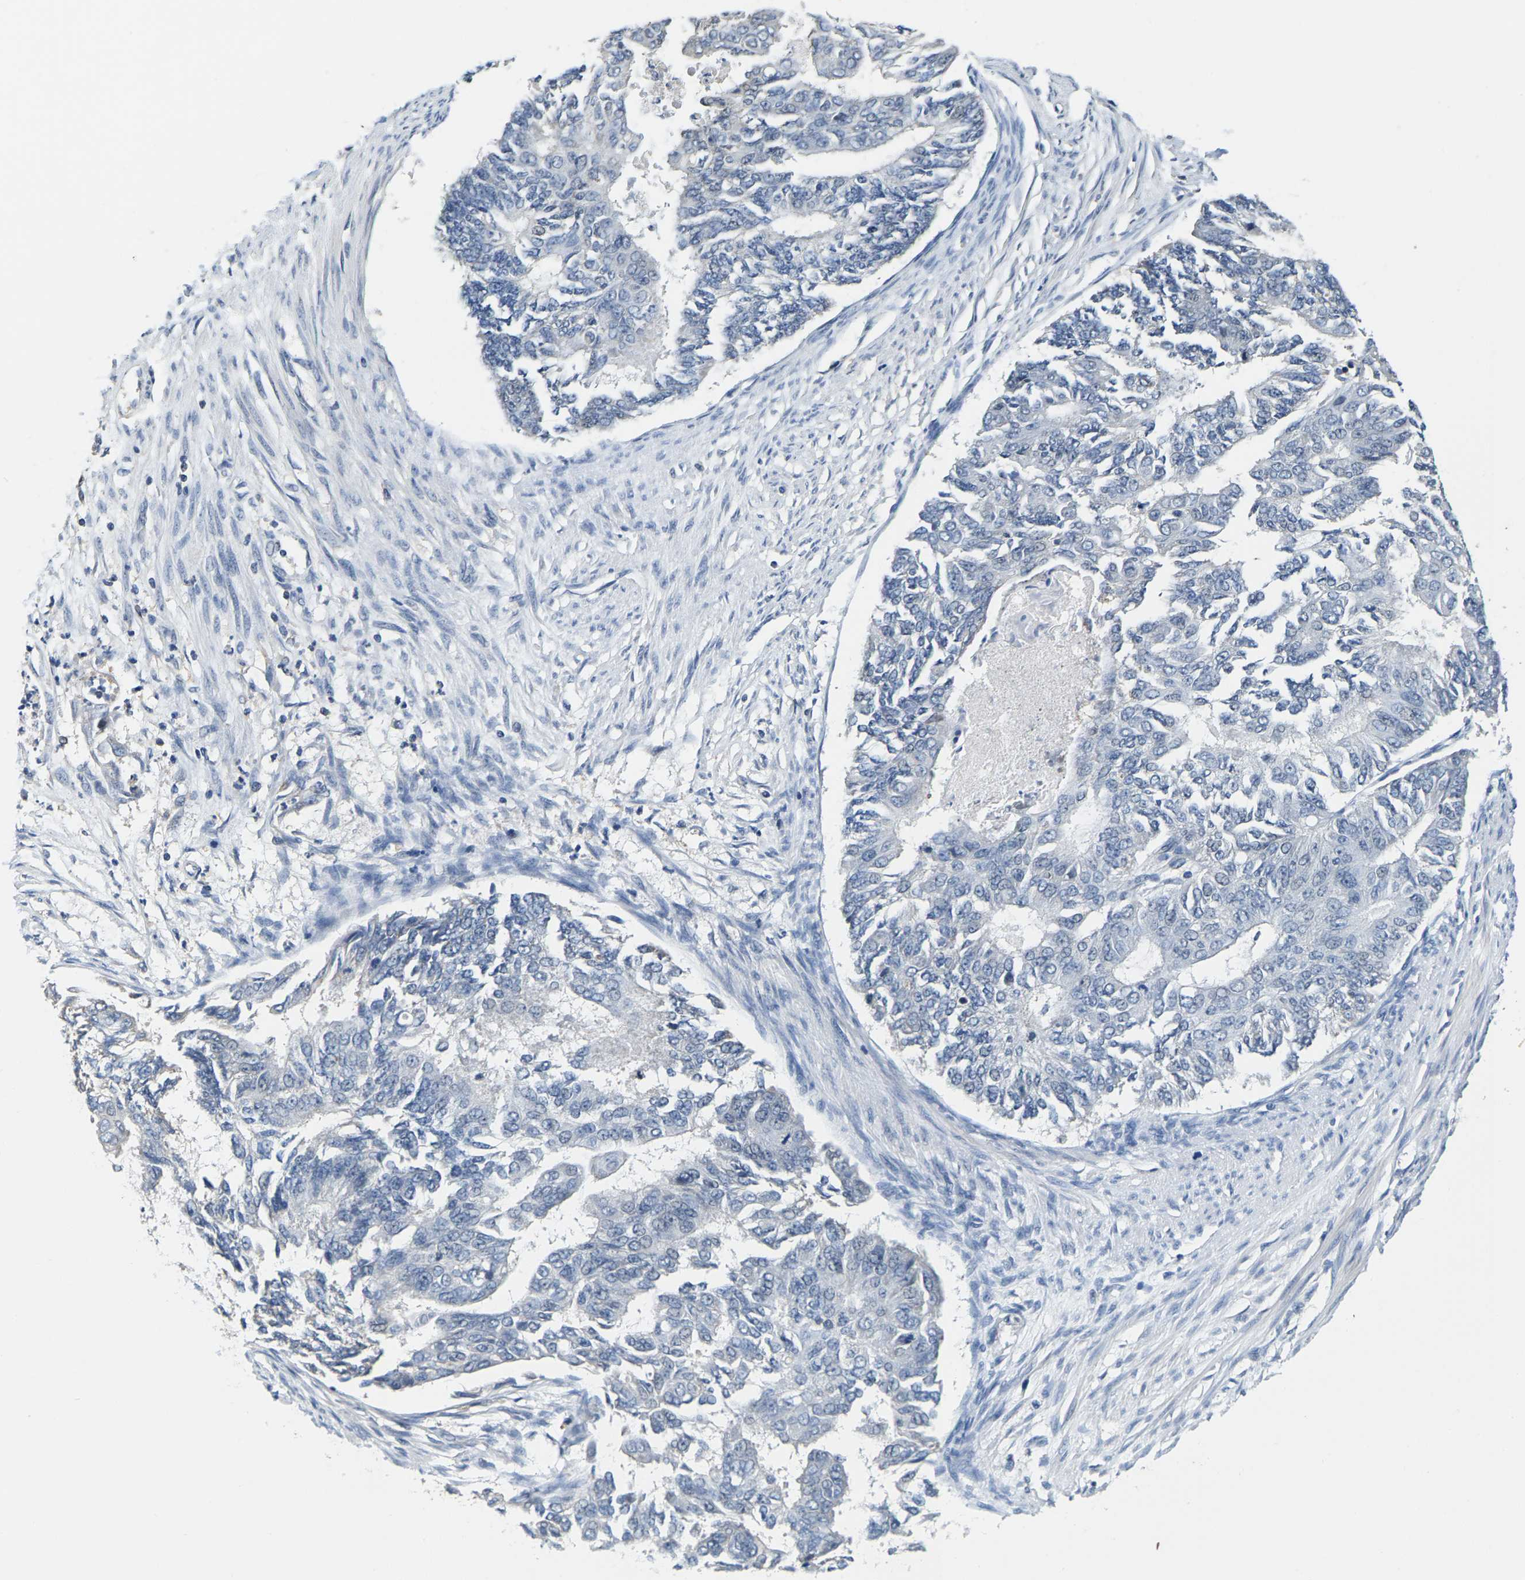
{"staining": {"intensity": "negative", "quantity": "none", "location": "none"}, "tissue": "endometrial cancer", "cell_type": "Tumor cells", "image_type": "cancer", "snomed": [{"axis": "morphology", "description": "Adenocarcinoma, NOS"}, {"axis": "topography", "description": "Endometrium"}], "caption": "Endometrial cancer (adenocarcinoma) stained for a protein using immunohistochemistry displays no positivity tumor cells.", "gene": "SHMT2", "patient": {"sex": "female", "age": 32}}